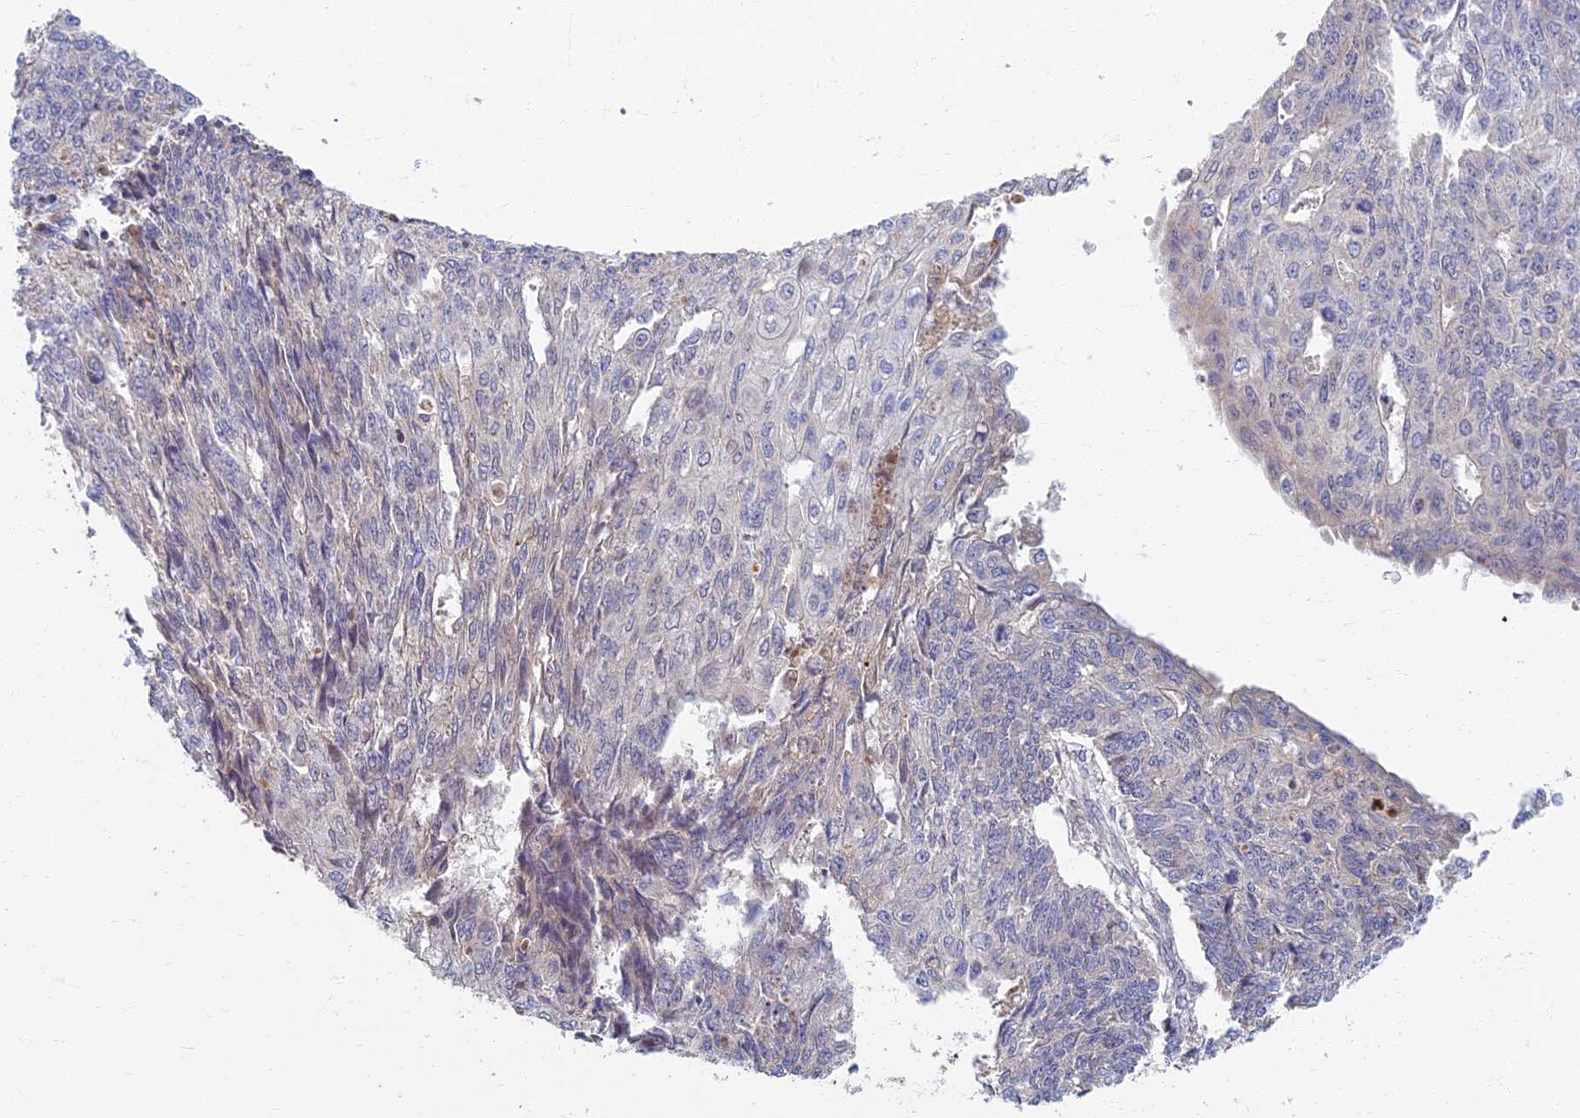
{"staining": {"intensity": "negative", "quantity": "none", "location": "none"}, "tissue": "endometrial cancer", "cell_type": "Tumor cells", "image_type": "cancer", "snomed": [{"axis": "morphology", "description": "Adenocarcinoma, NOS"}, {"axis": "topography", "description": "Endometrium"}], "caption": "An image of human endometrial cancer (adenocarcinoma) is negative for staining in tumor cells.", "gene": "SOGA1", "patient": {"sex": "female", "age": 32}}